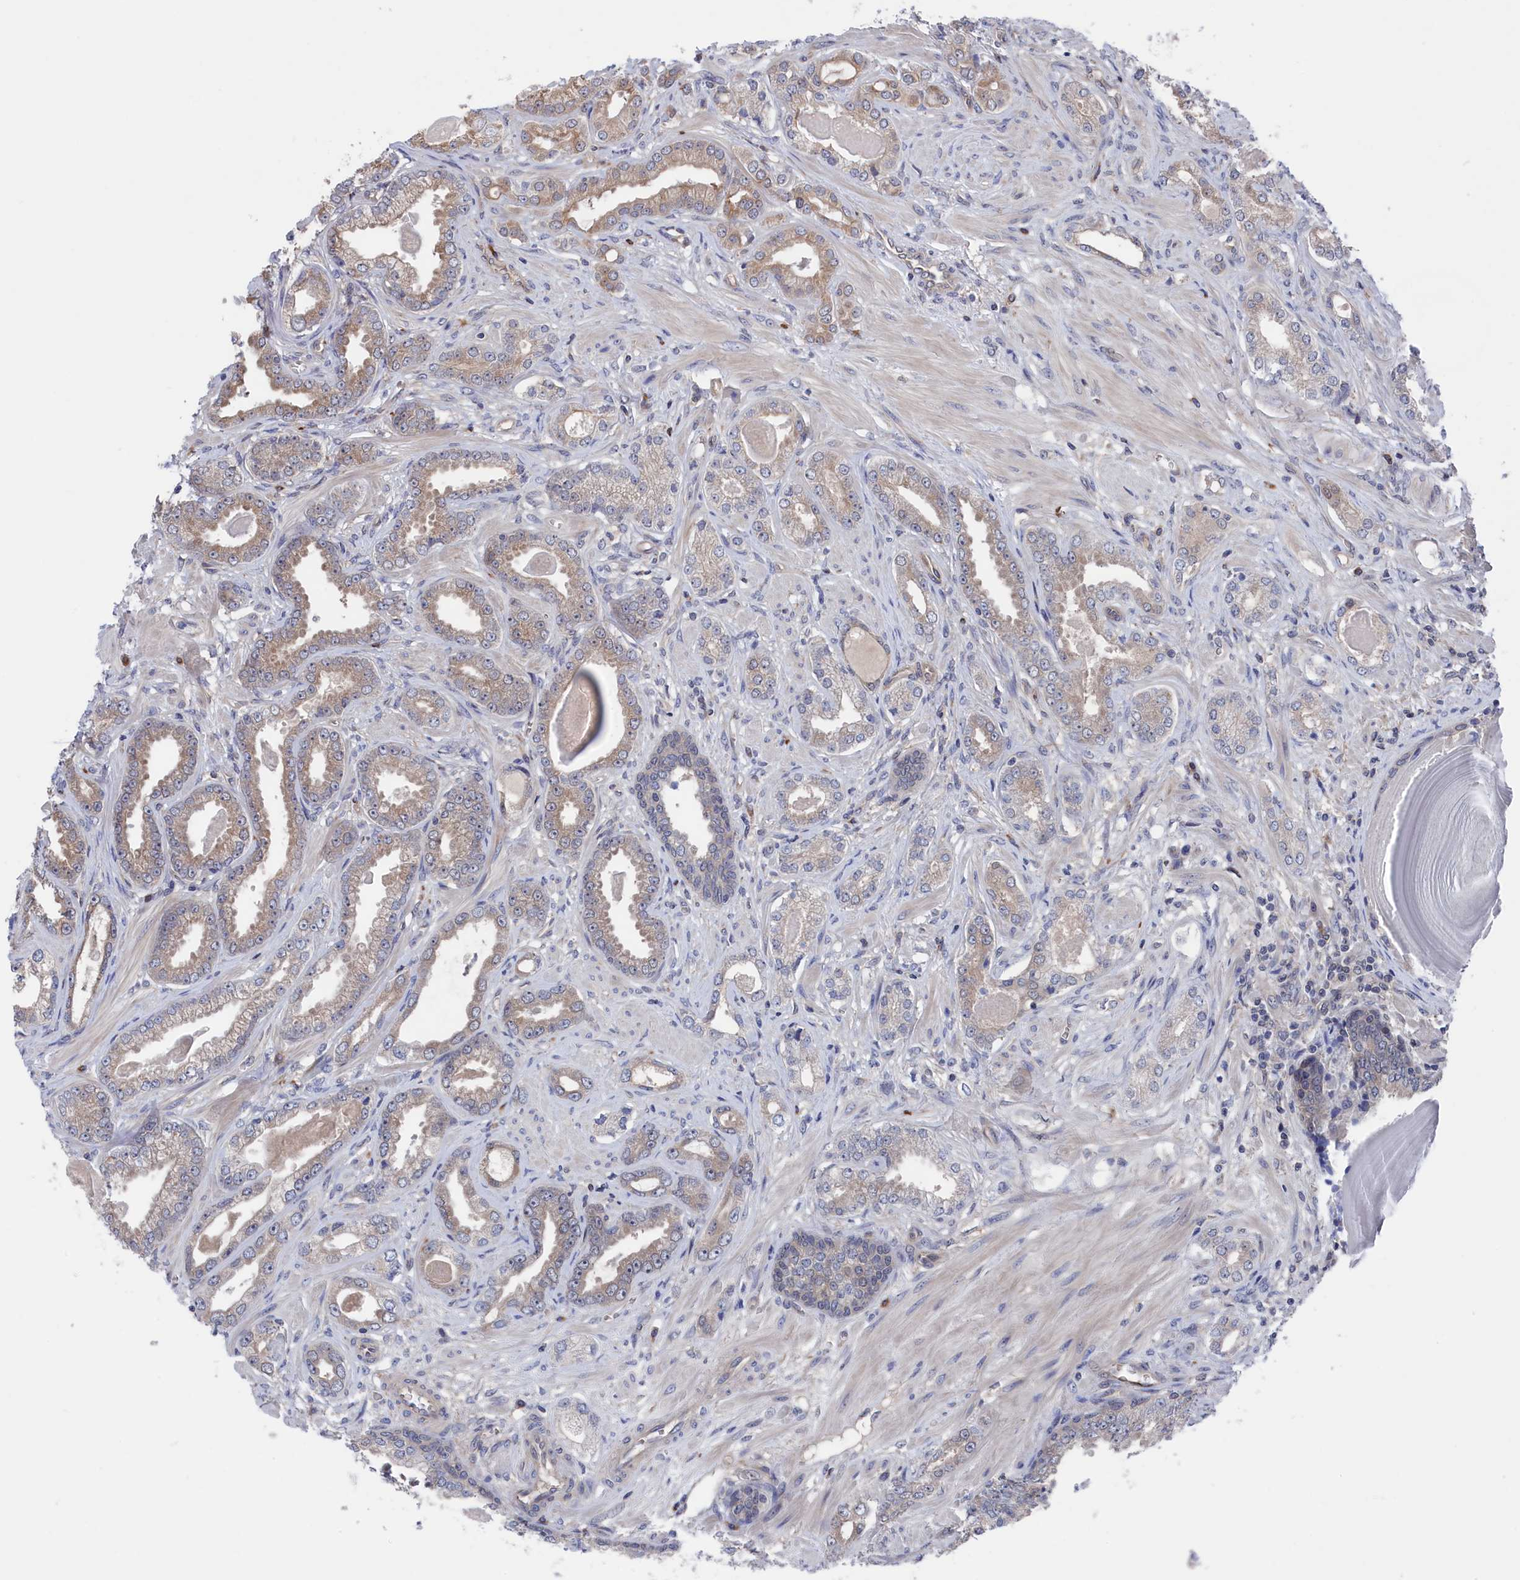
{"staining": {"intensity": "weak", "quantity": "25%-75%", "location": "cytoplasmic/membranous"}, "tissue": "prostate cancer", "cell_type": "Tumor cells", "image_type": "cancer", "snomed": [{"axis": "morphology", "description": "Adenocarcinoma, Low grade"}, {"axis": "topography", "description": "Prostate"}], "caption": "Prostate cancer (low-grade adenocarcinoma) was stained to show a protein in brown. There is low levels of weak cytoplasmic/membranous positivity in approximately 25%-75% of tumor cells. (Brightfield microscopy of DAB IHC at high magnification).", "gene": "NUTF2", "patient": {"sex": "male", "age": 64}}